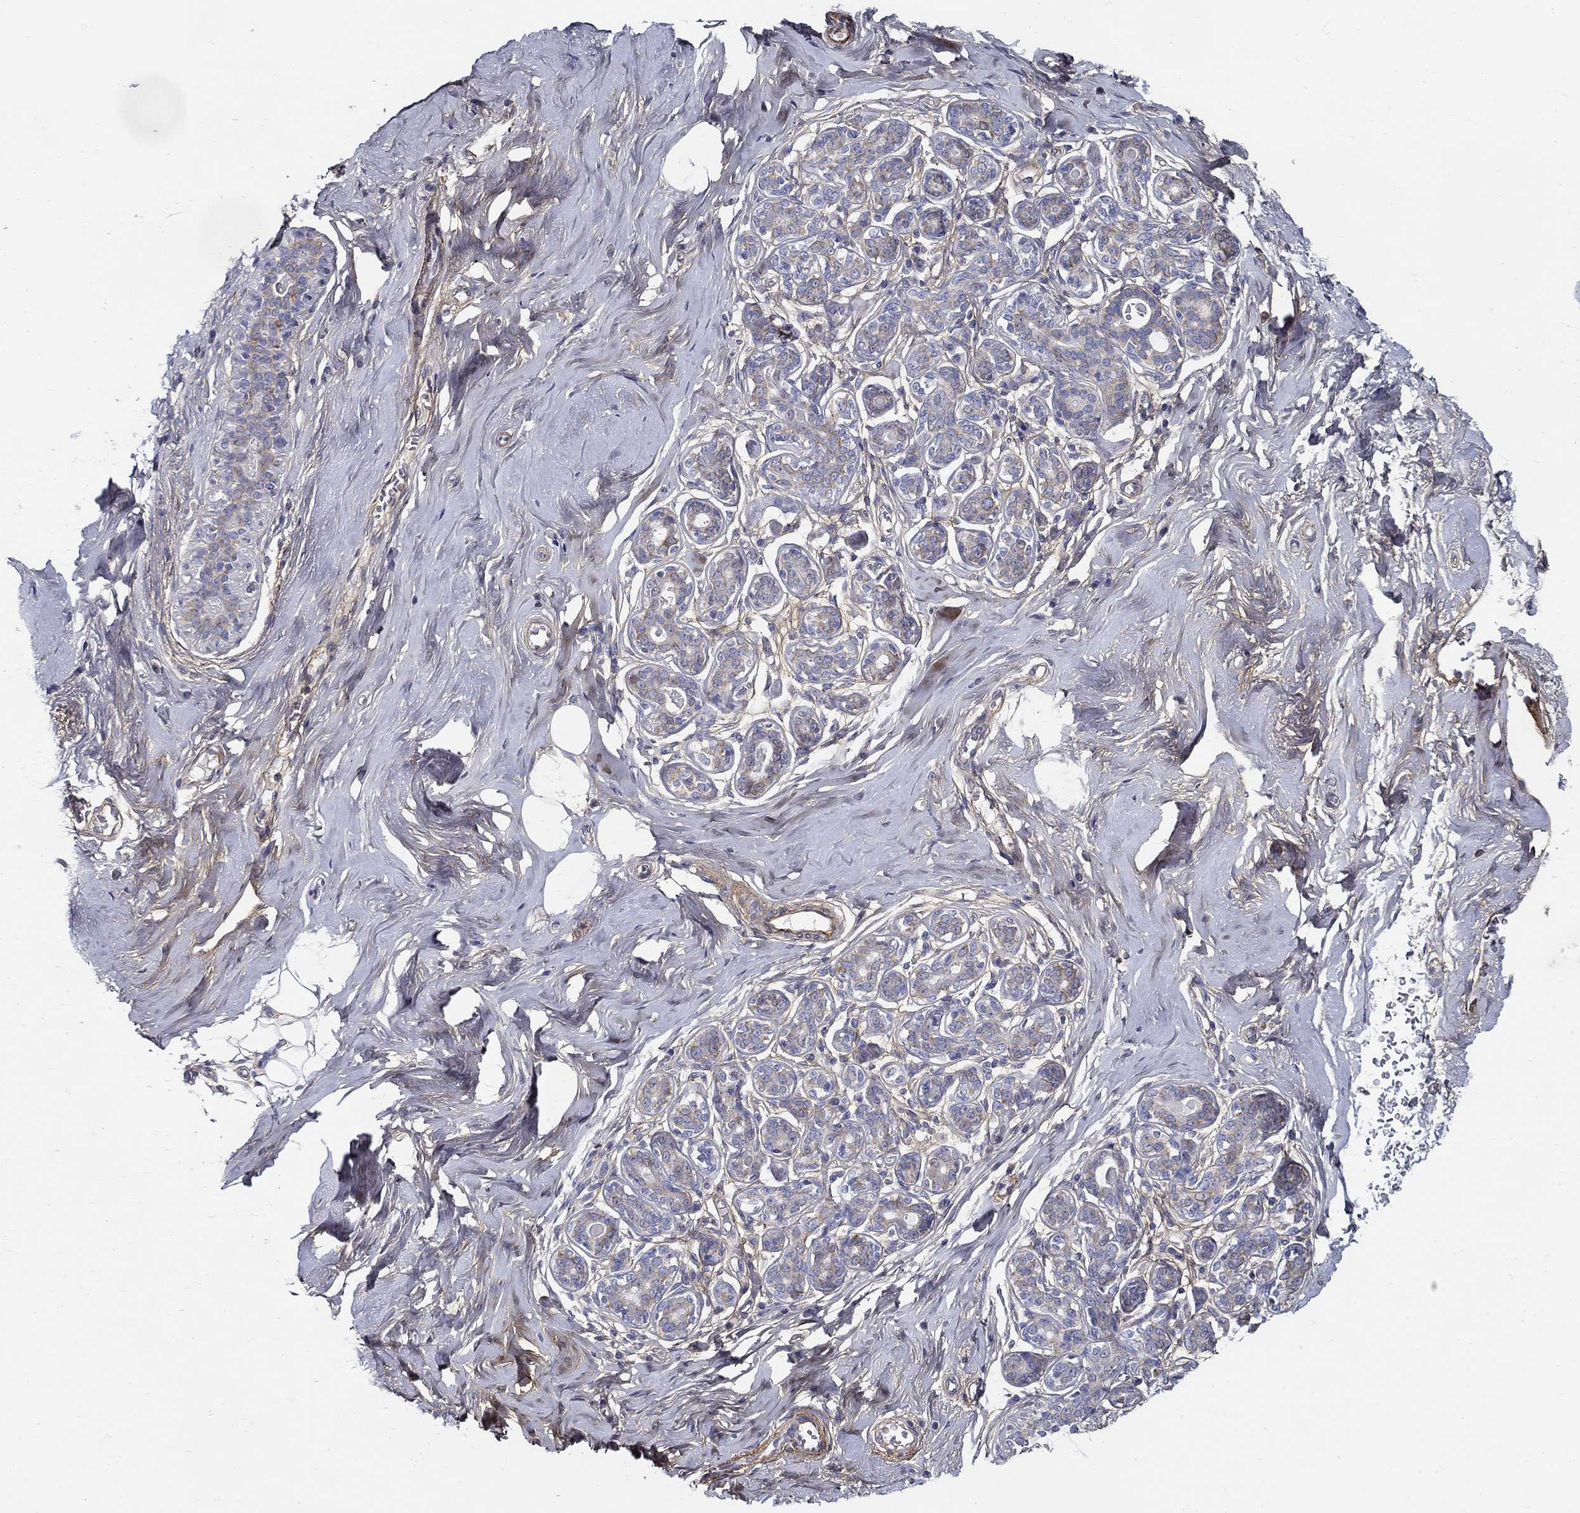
{"staining": {"intensity": "negative", "quantity": "none", "location": "none"}, "tissue": "breast", "cell_type": "Adipocytes", "image_type": "normal", "snomed": [{"axis": "morphology", "description": "Normal tissue, NOS"}, {"axis": "topography", "description": "Skin"}, {"axis": "topography", "description": "Breast"}], "caption": "Immunohistochemistry image of normal breast: human breast stained with DAB (3,3'-diaminobenzidine) shows no significant protein expression in adipocytes. (DAB (3,3'-diaminobenzidine) immunohistochemistry visualized using brightfield microscopy, high magnification).", "gene": "TGFBI", "patient": {"sex": "female", "age": 43}}